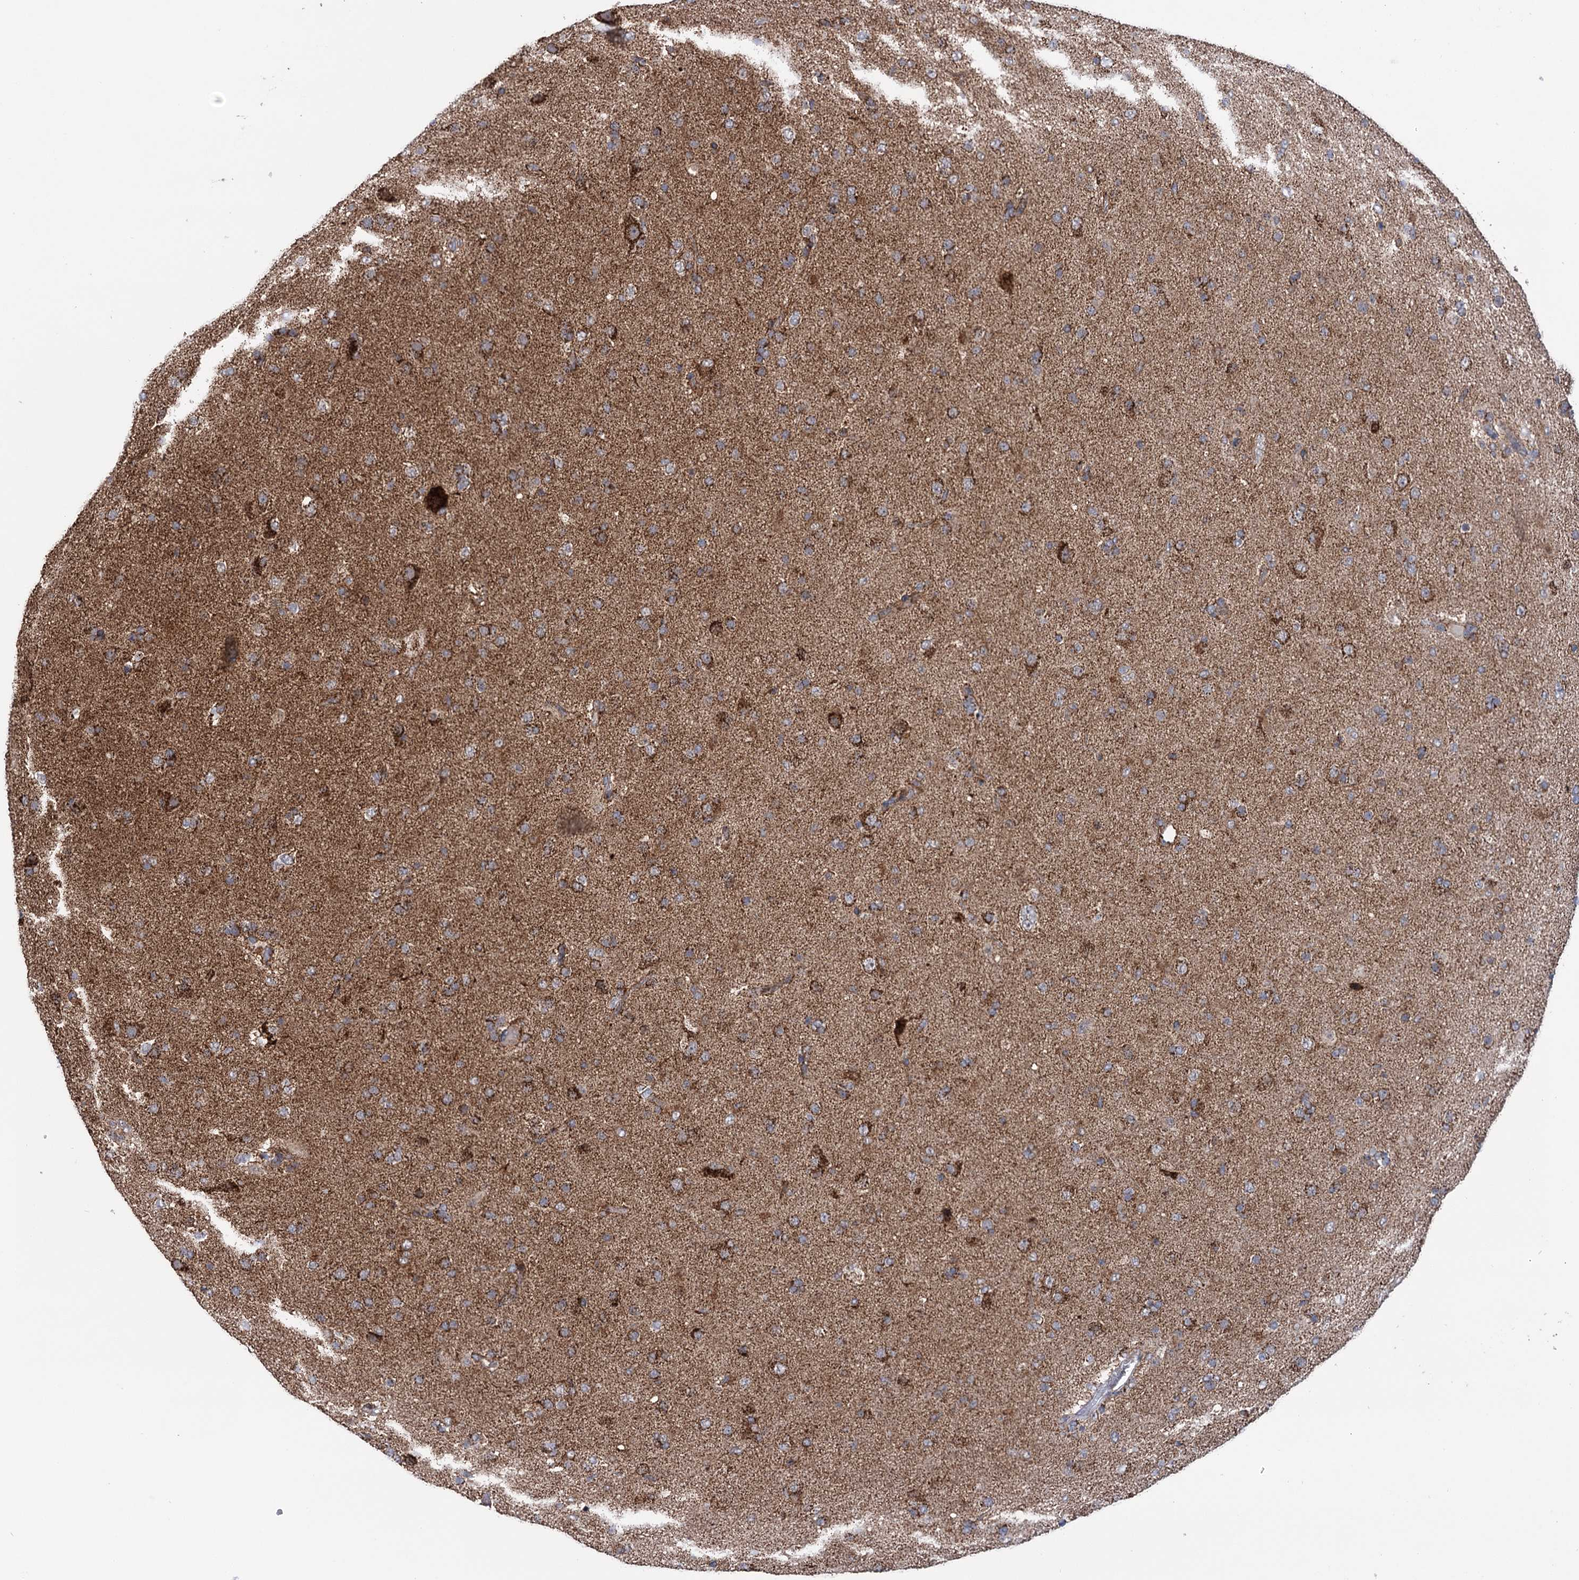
{"staining": {"intensity": "moderate", "quantity": ">75%", "location": "cytoplasmic/membranous"}, "tissue": "glioma", "cell_type": "Tumor cells", "image_type": "cancer", "snomed": [{"axis": "morphology", "description": "Glioma, malignant, Low grade"}, {"axis": "topography", "description": "Brain"}], "caption": "This is an image of immunohistochemistry staining of glioma, which shows moderate expression in the cytoplasmic/membranous of tumor cells.", "gene": "SUCLA2", "patient": {"sex": "male", "age": 65}}